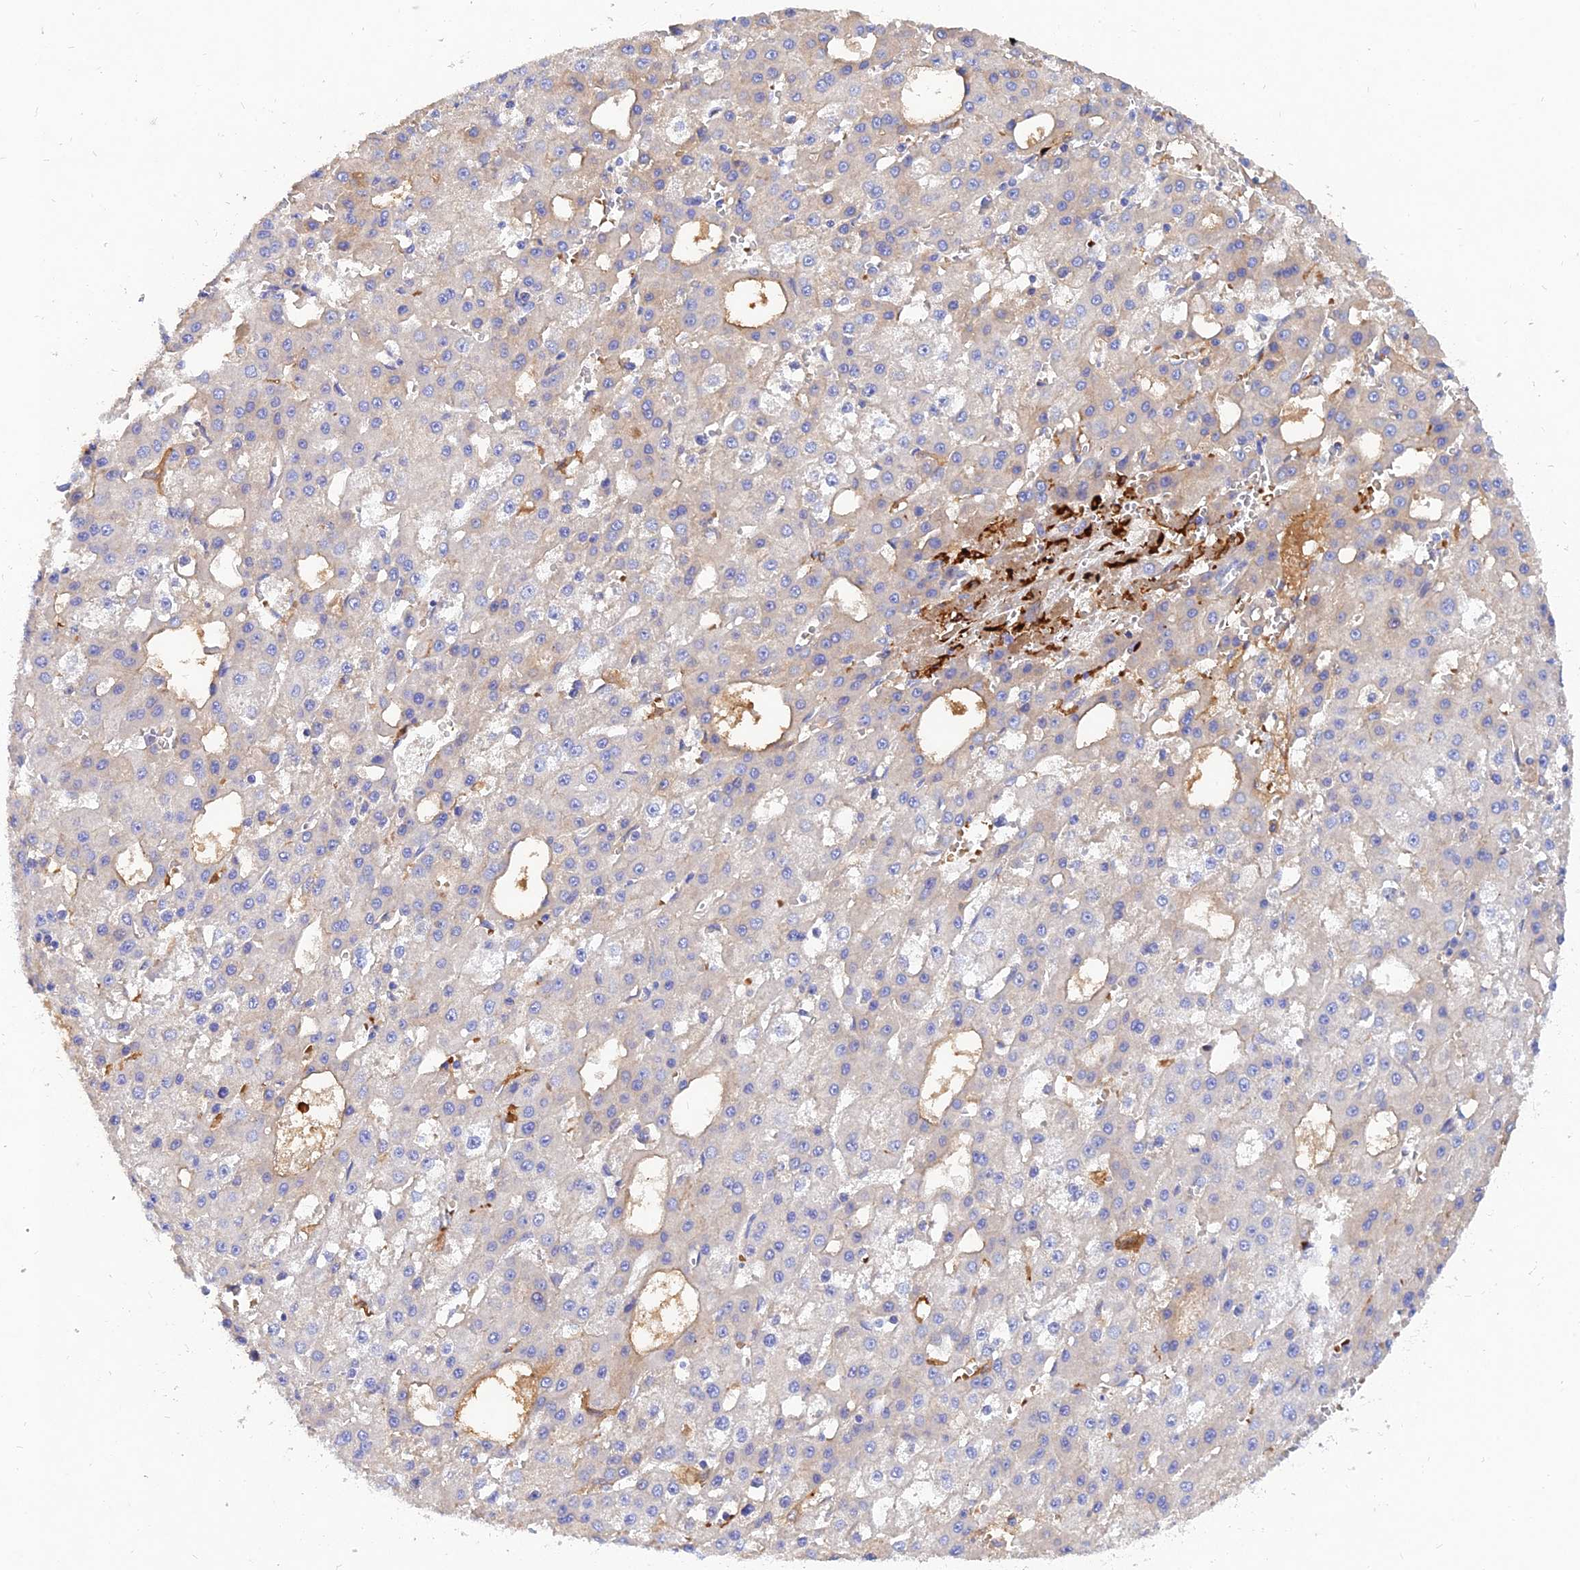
{"staining": {"intensity": "negative", "quantity": "none", "location": "none"}, "tissue": "liver cancer", "cell_type": "Tumor cells", "image_type": "cancer", "snomed": [{"axis": "morphology", "description": "Carcinoma, Hepatocellular, NOS"}, {"axis": "topography", "description": "Liver"}], "caption": "Immunohistochemical staining of human hepatocellular carcinoma (liver) shows no significant staining in tumor cells.", "gene": "MROH1", "patient": {"sex": "male", "age": 47}}